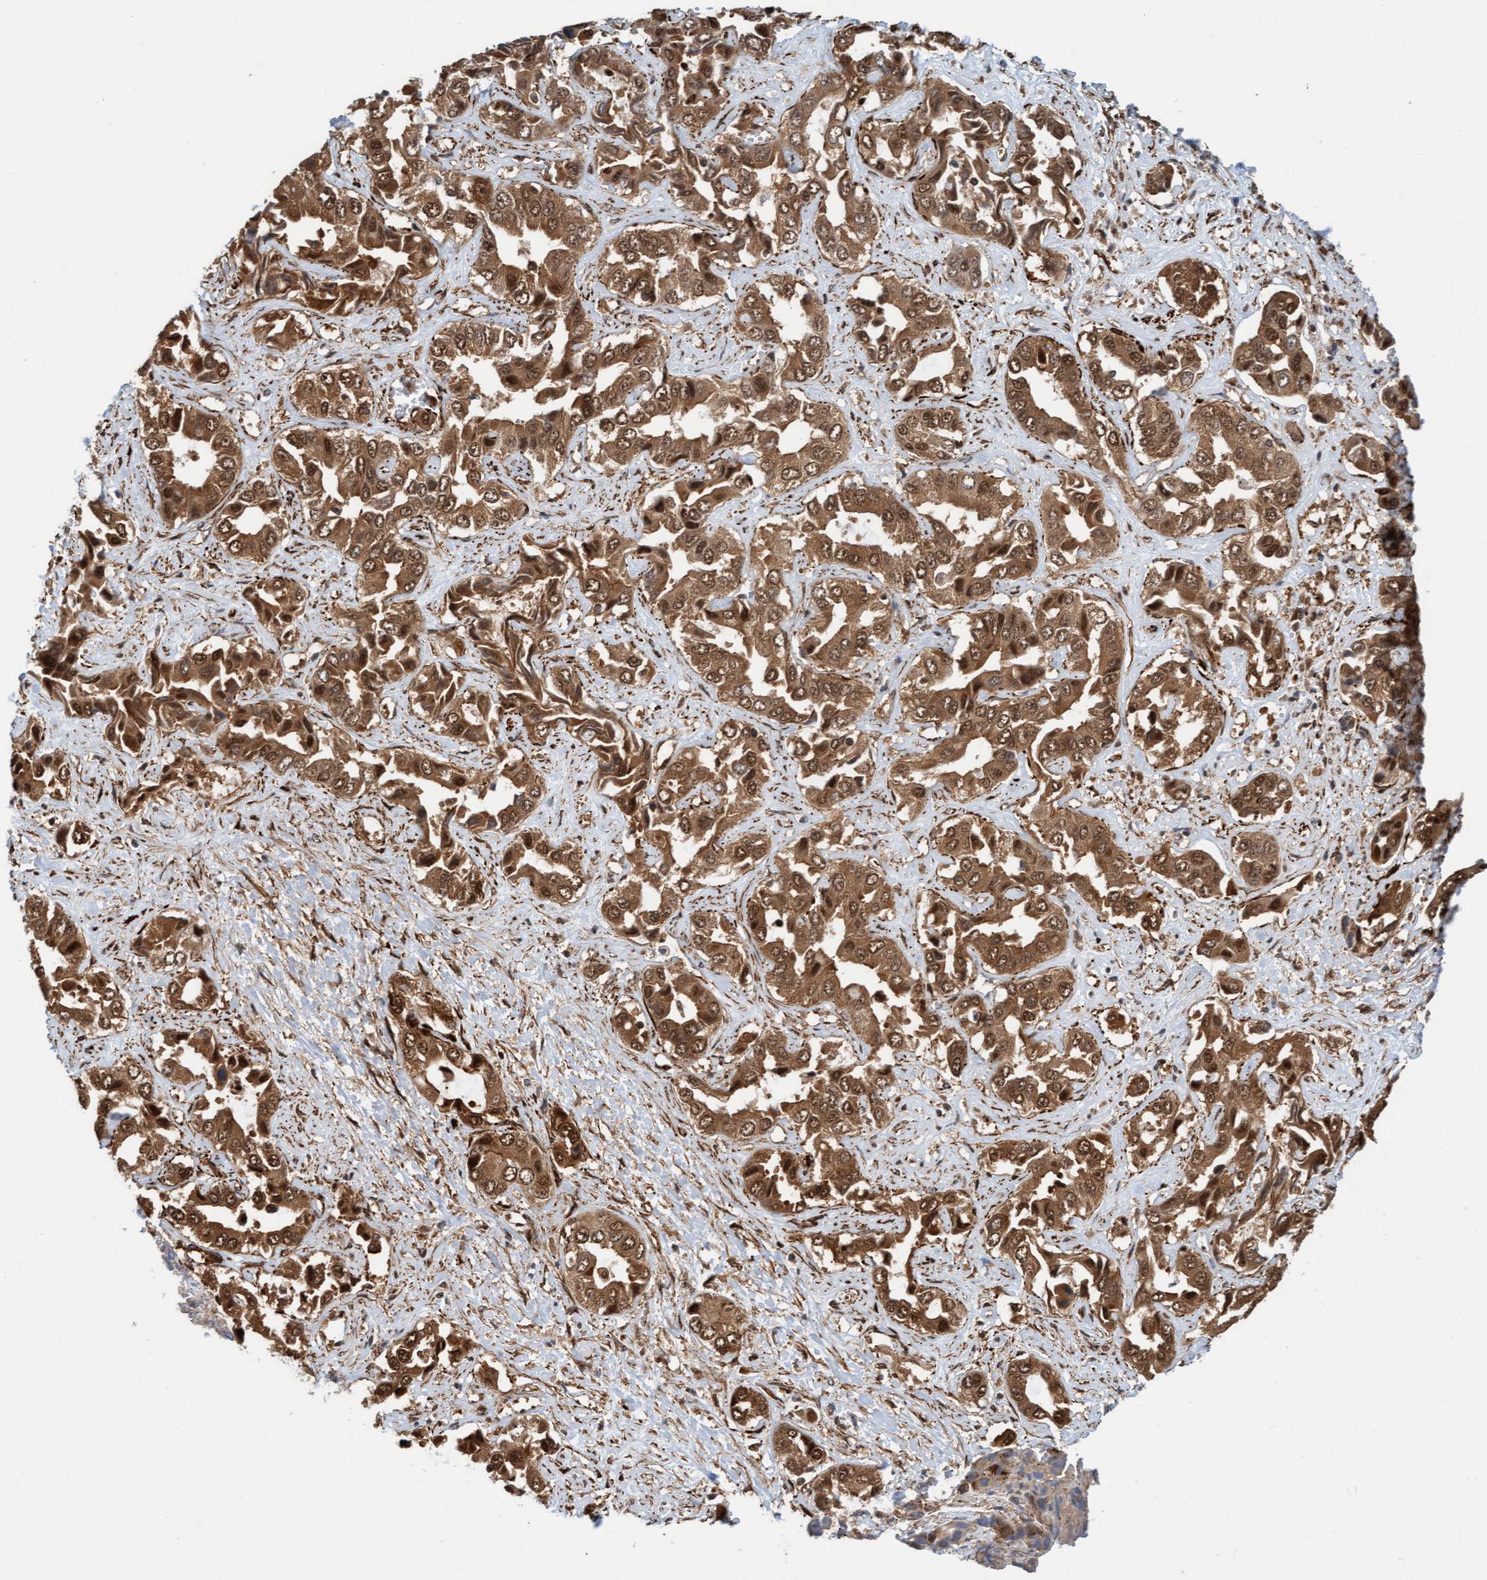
{"staining": {"intensity": "moderate", "quantity": ">75%", "location": "cytoplasmic/membranous,nuclear"}, "tissue": "liver cancer", "cell_type": "Tumor cells", "image_type": "cancer", "snomed": [{"axis": "morphology", "description": "Cholangiocarcinoma"}, {"axis": "topography", "description": "Liver"}], "caption": "Immunohistochemistry histopathology image of neoplastic tissue: human liver cholangiocarcinoma stained using IHC displays medium levels of moderate protein expression localized specifically in the cytoplasmic/membranous and nuclear of tumor cells, appearing as a cytoplasmic/membranous and nuclear brown color.", "gene": "STXBP4", "patient": {"sex": "female", "age": 52}}